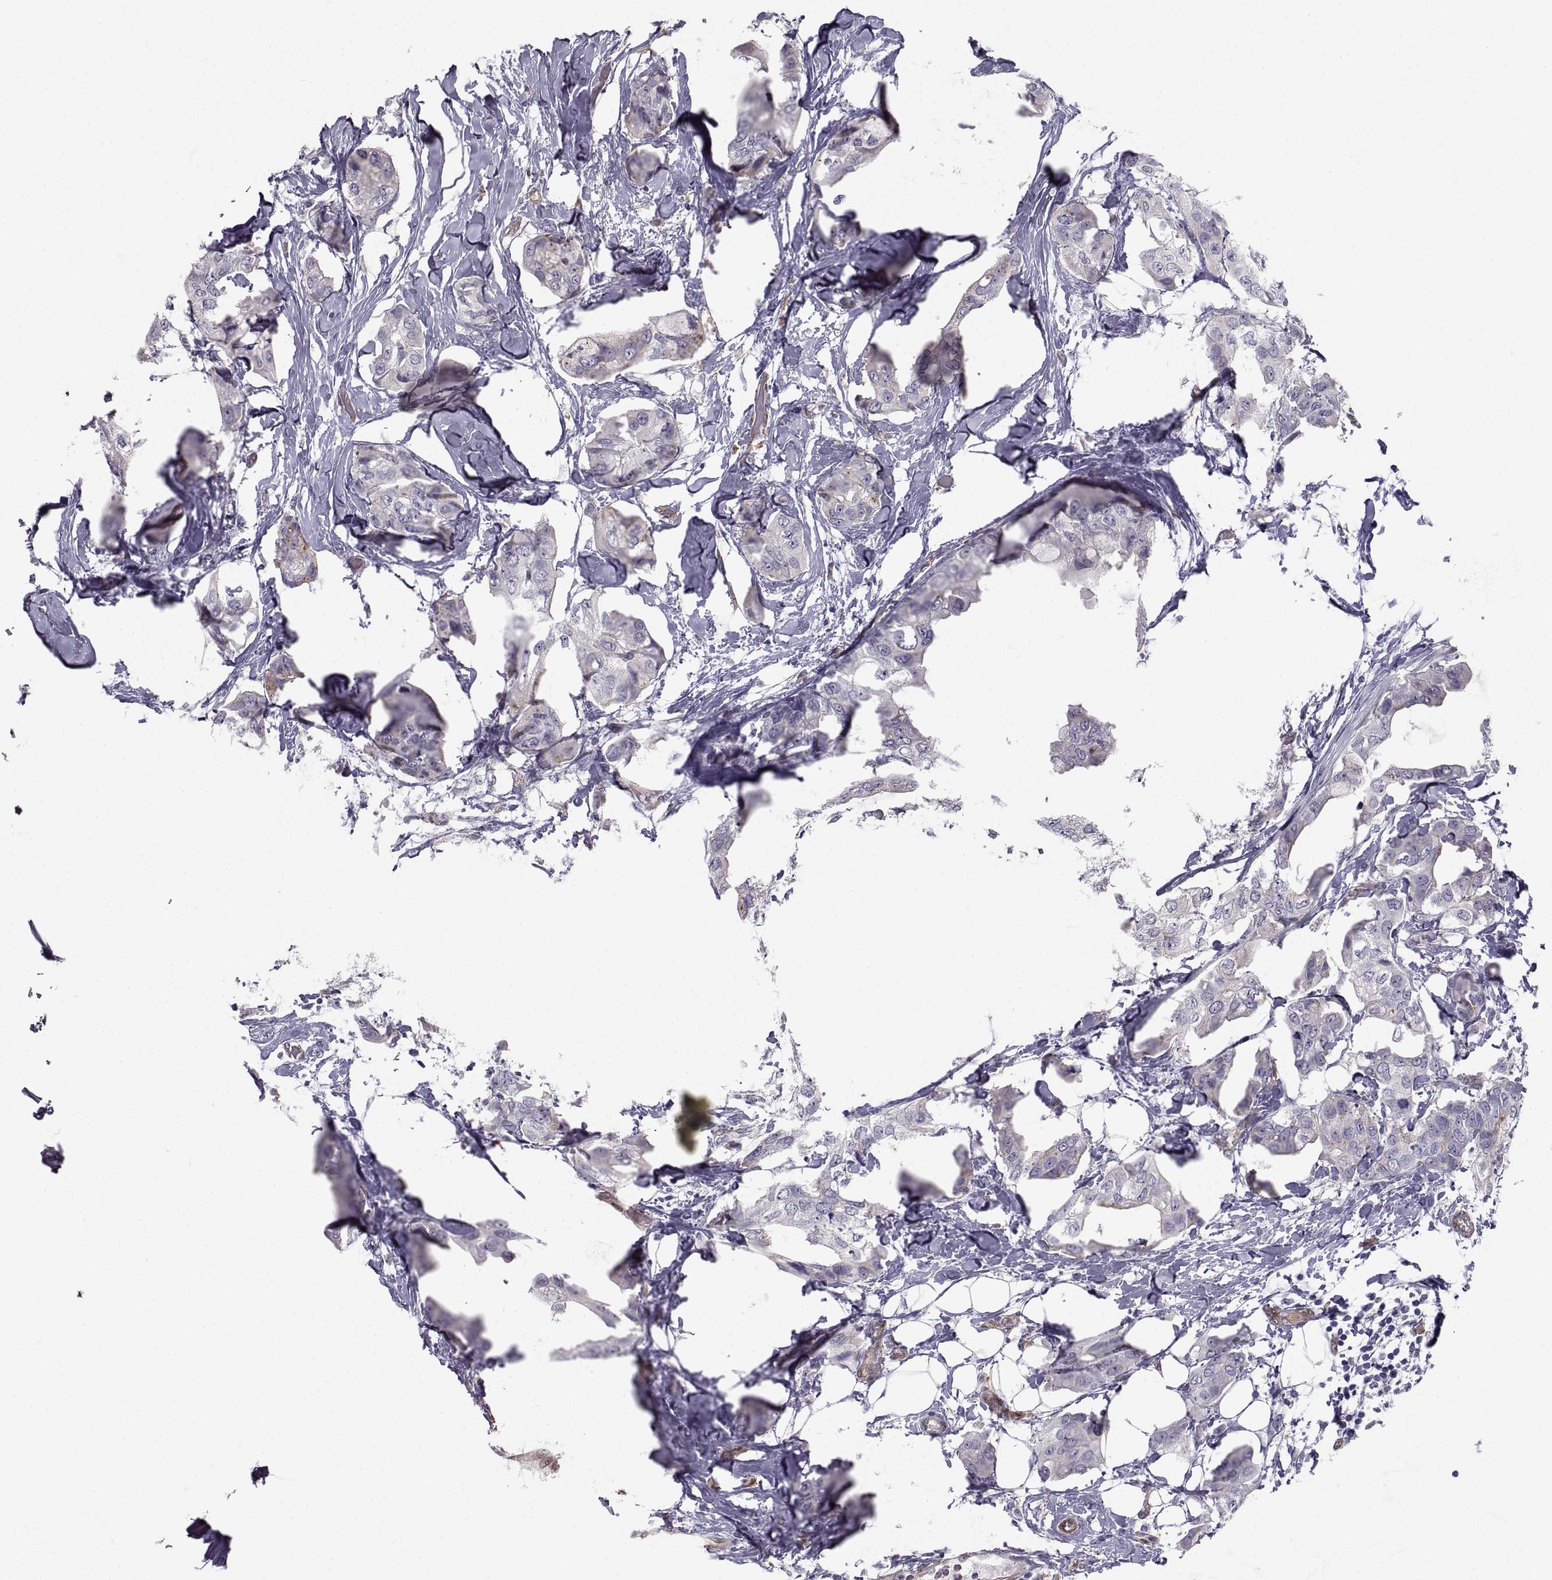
{"staining": {"intensity": "negative", "quantity": "none", "location": "none"}, "tissue": "breast cancer", "cell_type": "Tumor cells", "image_type": "cancer", "snomed": [{"axis": "morphology", "description": "Normal tissue, NOS"}, {"axis": "morphology", "description": "Duct carcinoma"}, {"axis": "topography", "description": "Breast"}], "caption": "There is no significant staining in tumor cells of breast cancer (invasive ductal carcinoma).", "gene": "PGM5", "patient": {"sex": "female", "age": 40}}